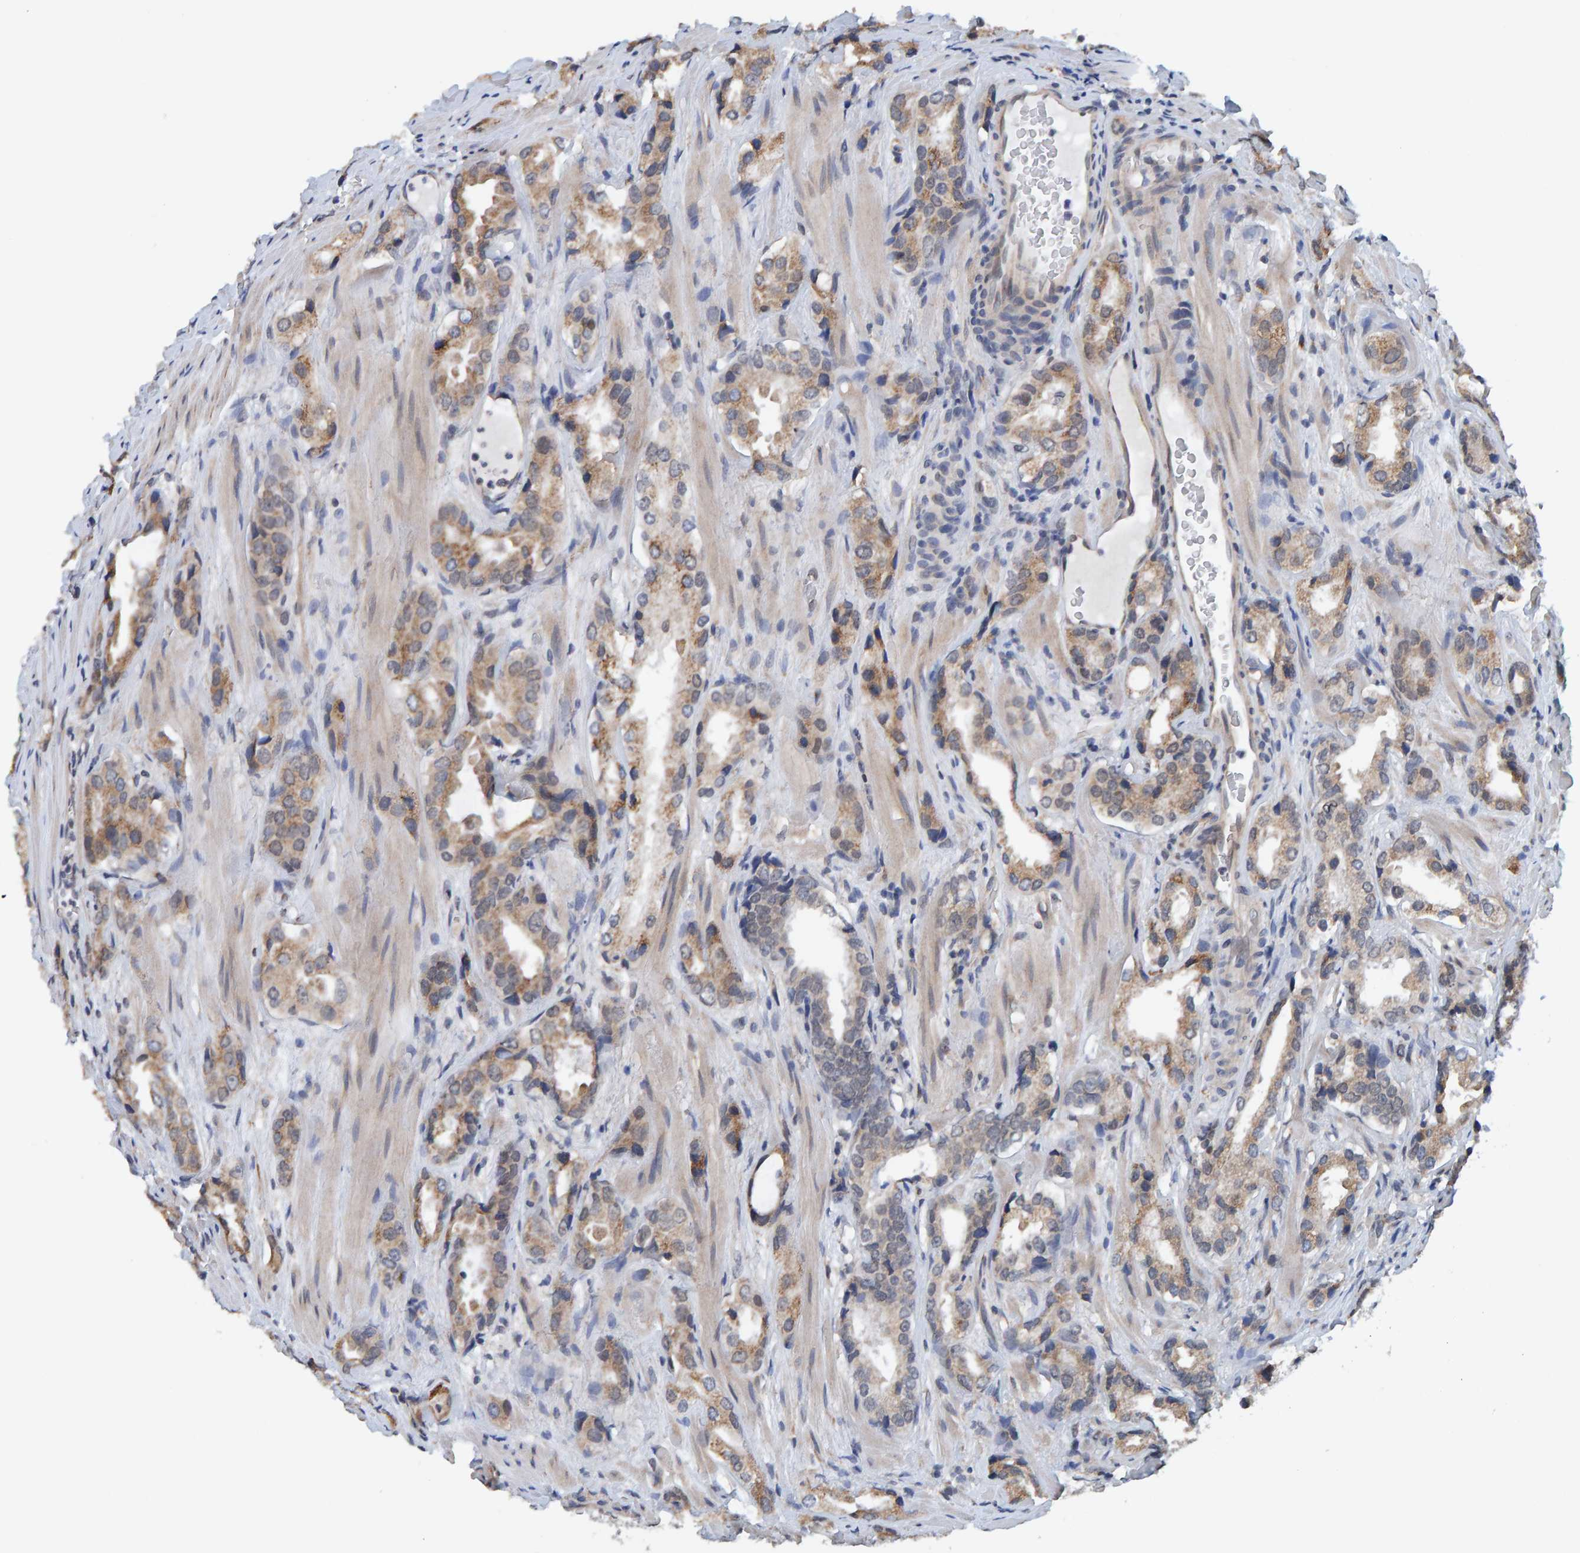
{"staining": {"intensity": "weak", "quantity": ">75%", "location": "cytoplasmic/membranous"}, "tissue": "prostate cancer", "cell_type": "Tumor cells", "image_type": "cancer", "snomed": [{"axis": "morphology", "description": "Adenocarcinoma, High grade"}, {"axis": "topography", "description": "Prostate"}], "caption": "A micrograph of human prostate cancer (adenocarcinoma (high-grade)) stained for a protein exhibits weak cytoplasmic/membranous brown staining in tumor cells. The staining is performed using DAB brown chromogen to label protein expression. The nuclei are counter-stained blue using hematoxylin.", "gene": "SCRN2", "patient": {"sex": "male", "age": 63}}